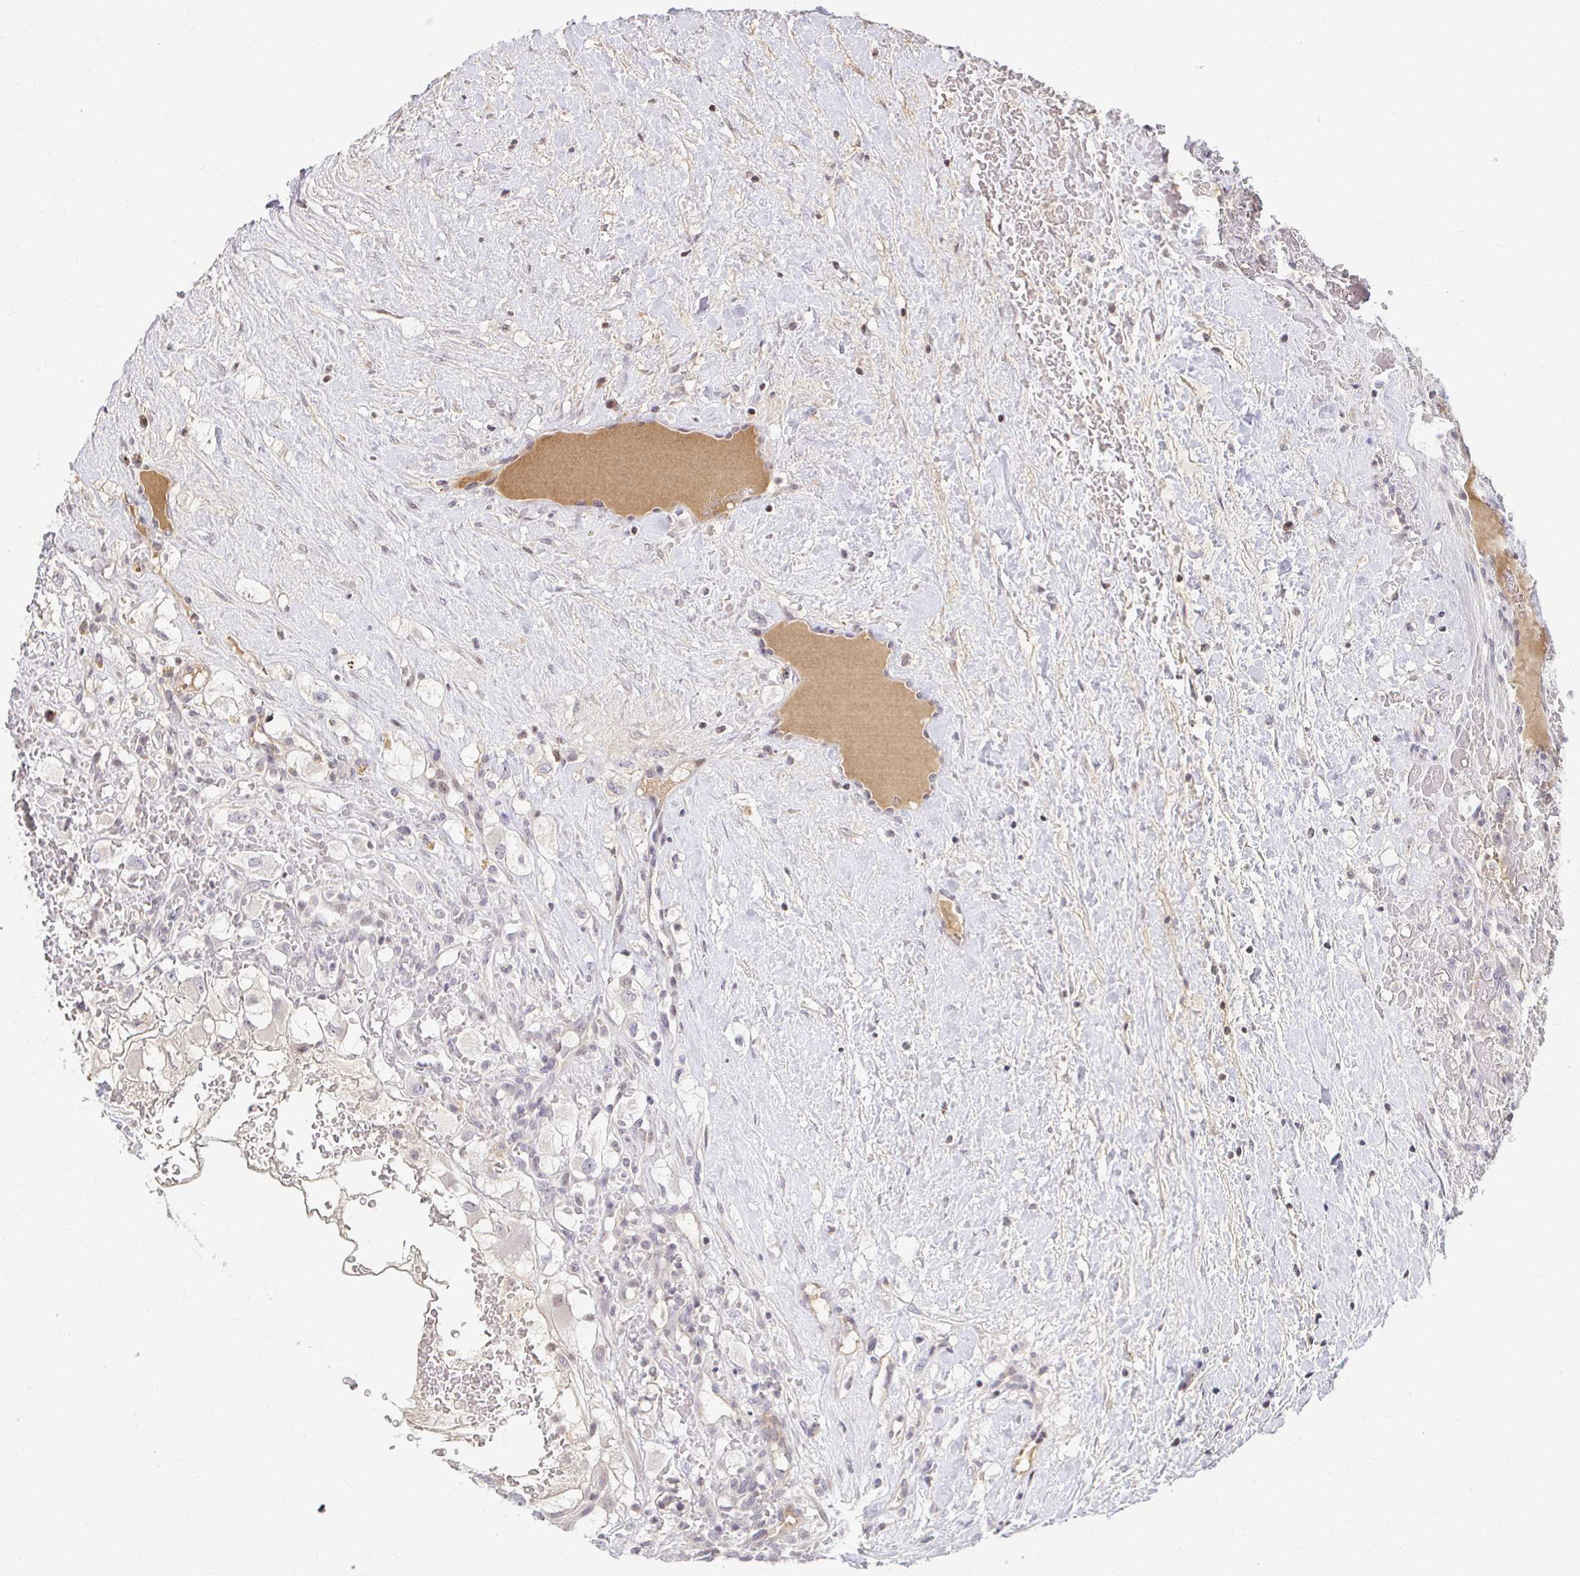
{"staining": {"intensity": "negative", "quantity": "none", "location": "none"}, "tissue": "renal cancer", "cell_type": "Tumor cells", "image_type": "cancer", "snomed": [{"axis": "morphology", "description": "Adenocarcinoma, NOS"}, {"axis": "topography", "description": "Kidney"}], "caption": "Immunohistochemistry histopathology image of neoplastic tissue: human renal cancer stained with DAB (3,3'-diaminobenzidine) shows no significant protein expression in tumor cells.", "gene": "ANK3", "patient": {"sex": "male", "age": 59}}